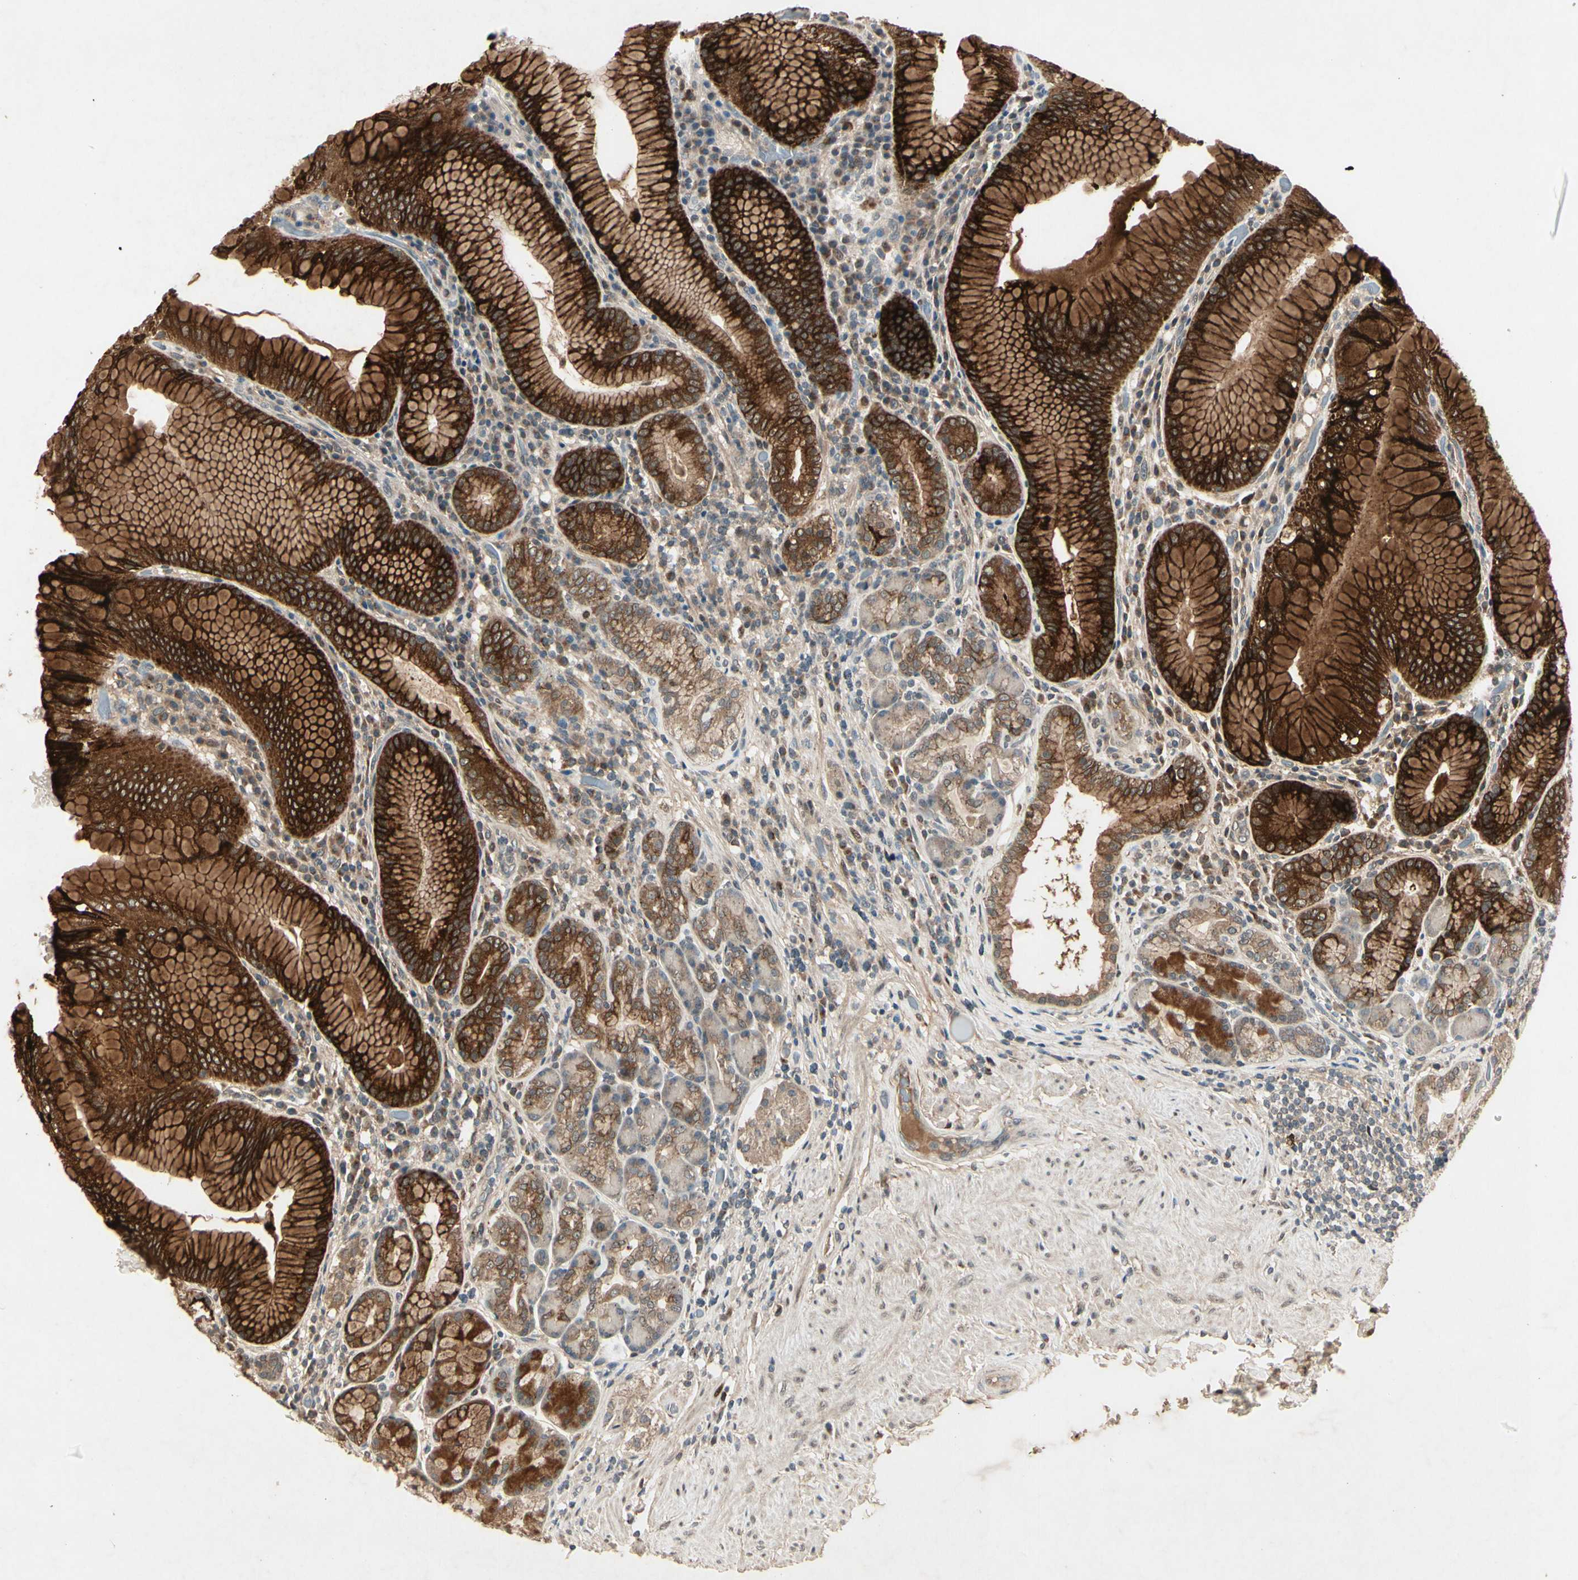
{"staining": {"intensity": "strong", "quantity": ">75%", "location": "cytoplasmic/membranous"}, "tissue": "stomach", "cell_type": "Glandular cells", "image_type": "normal", "snomed": [{"axis": "morphology", "description": "Normal tissue, NOS"}, {"axis": "topography", "description": "Stomach, lower"}], "caption": "Brown immunohistochemical staining in benign human stomach shows strong cytoplasmic/membranous staining in approximately >75% of glandular cells. (DAB IHC, brown staining for protein, blue staining for nuclei).", "gene": "FHDC1", "patient": {"sex": "female", "age": 76}}